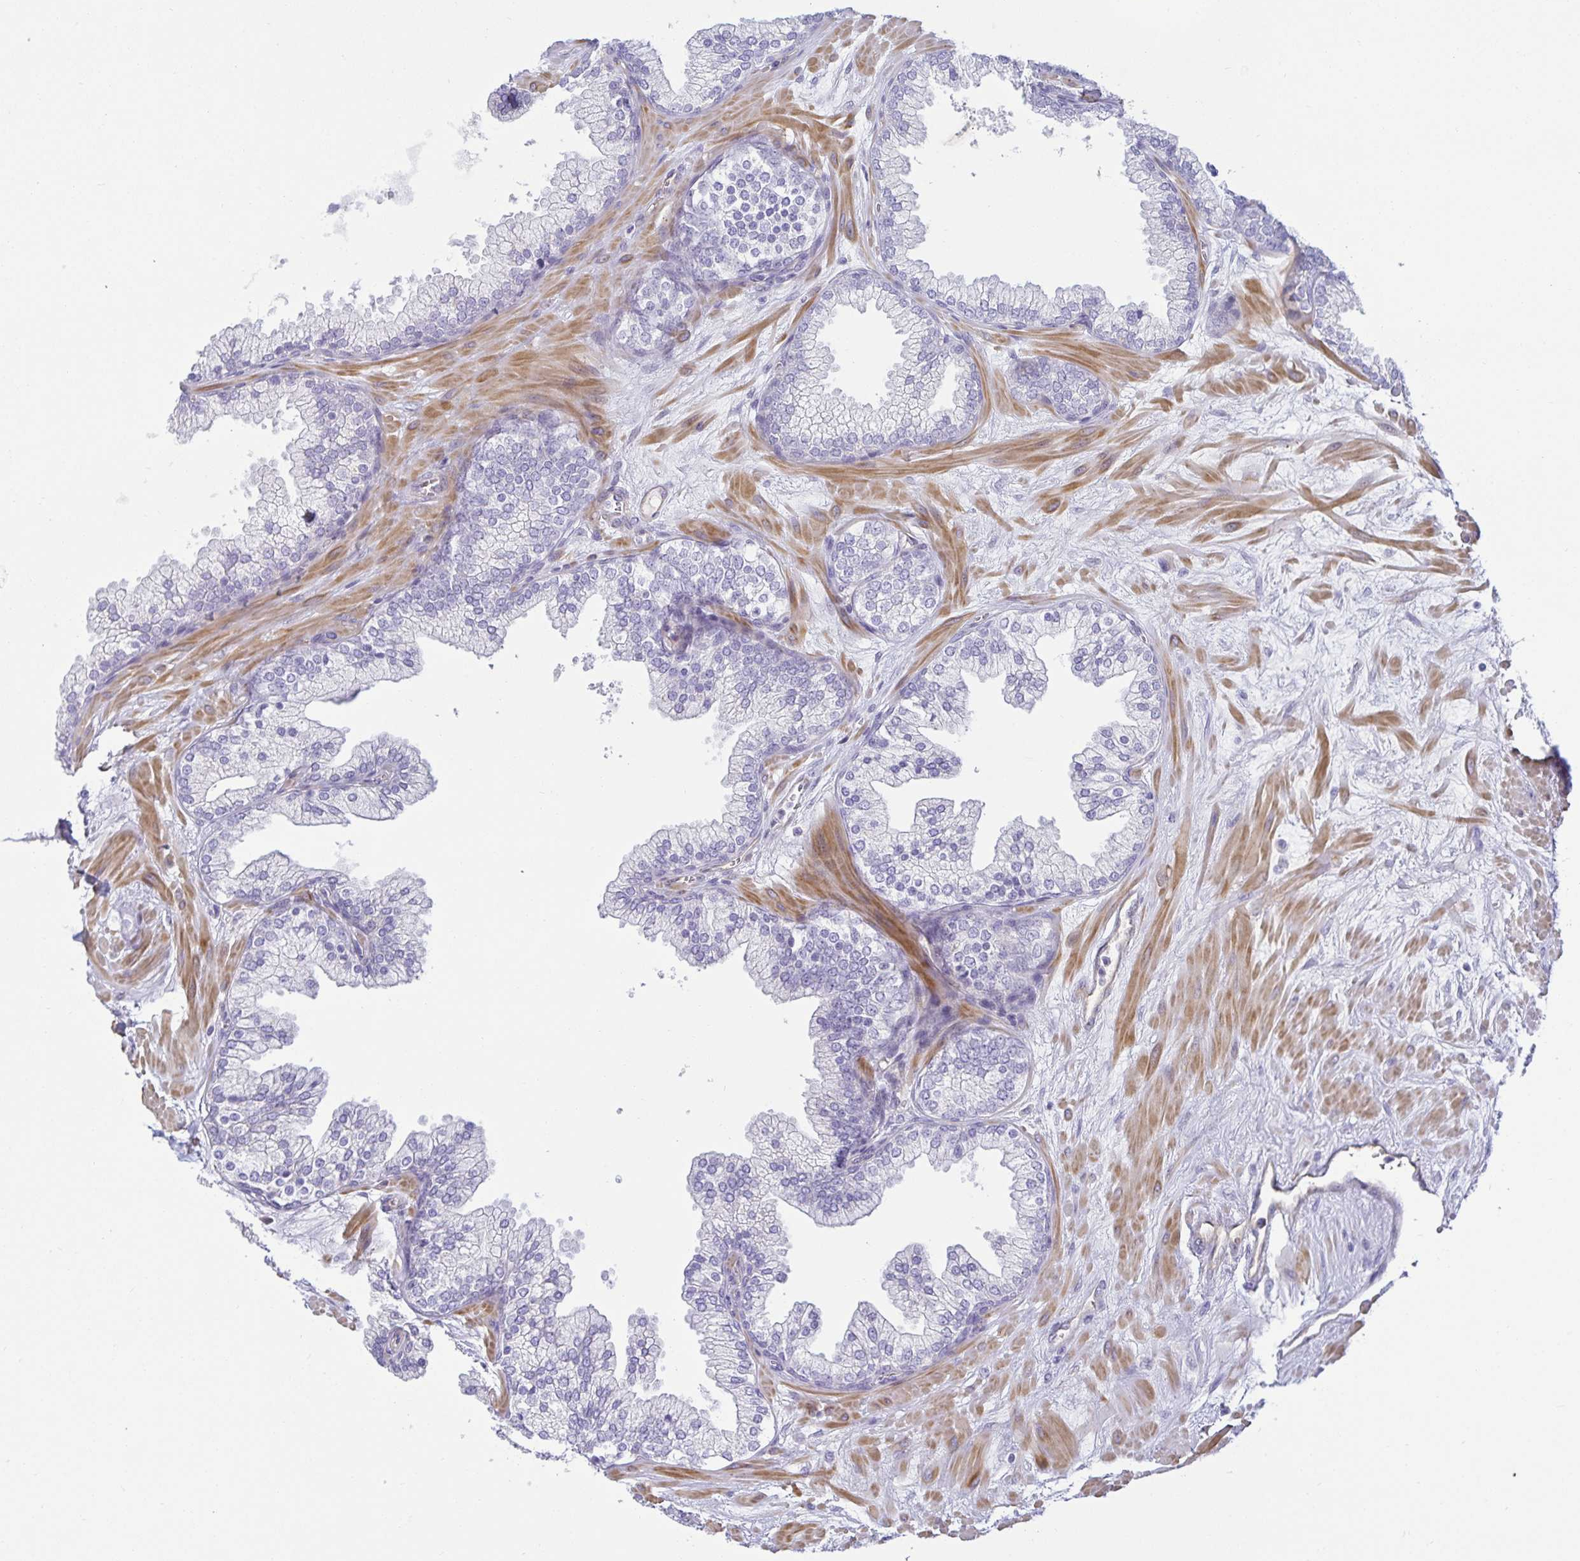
{"staining": {"intensity": "negative", "quantity": "none", "location": "none"}, "tissue": "prostate", "cell_type": "Glandular cells", "image_type": "normal", "snomed": [{"axis": "morphology", "description": "Normal tissue, NOS"}, {"axis": "topography", "description": "Prostate"}, {"axis": "topography", "description": "Peripheral nerve tissue"}], "caption": "IHC image of benign prostate: prostate stained with DAB (3,3'-diaminobenzidine) exhibits no significant protein staining in glandular cells. (Stains: DAB (3,3'-diaminobenzidine) IHC with hematoxylin counter stain, Microscopy: brightfield microscopy at high magnification).", "gene": "SPAG4", "patient": {"sex": "male", "age": 61}}